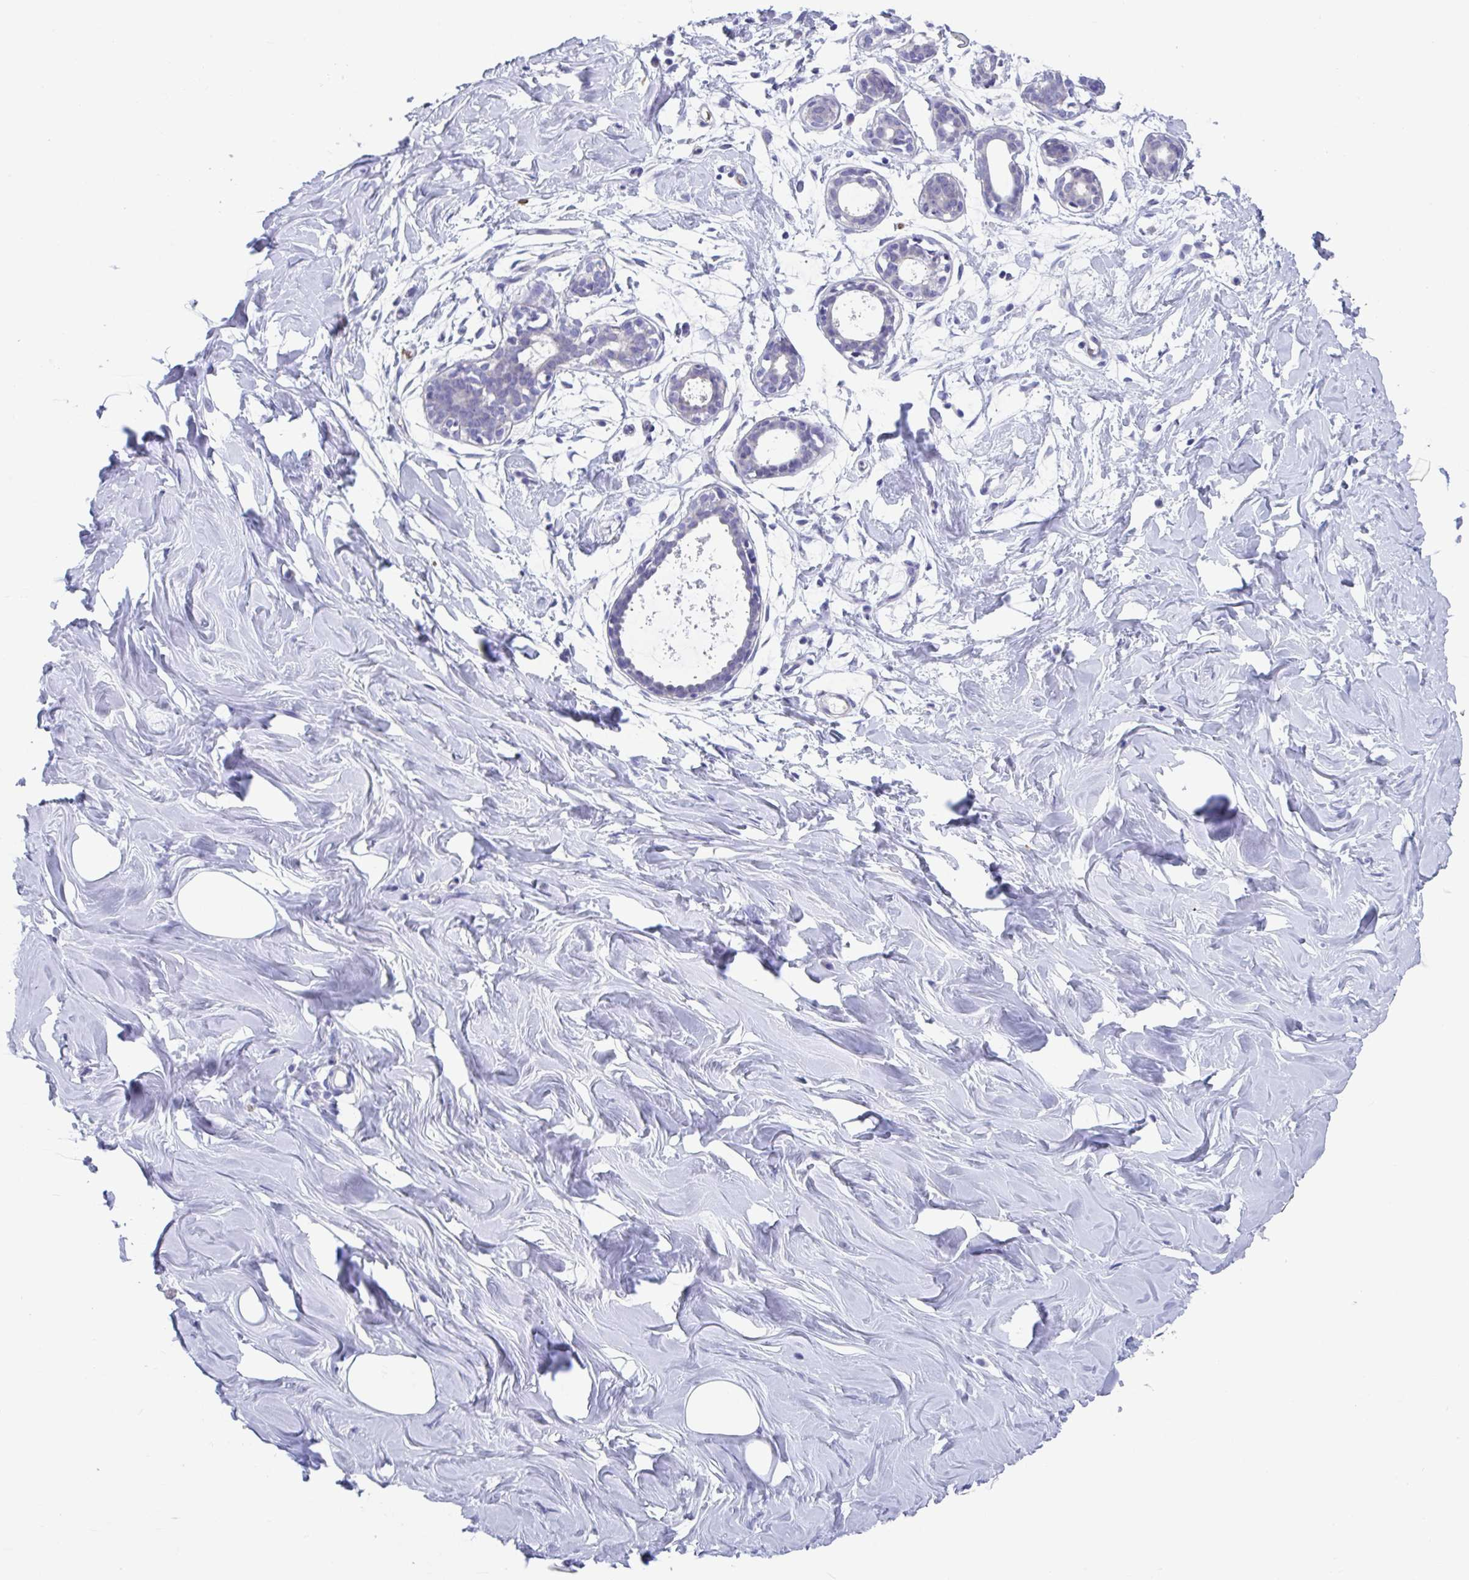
{"staining": {"intensity": "negative", "quantity": "none", "location": "none"}, "tissue": "breast", "cell_type": "Adipocytes", "image_type": "normal", "snomed": [{"axis": "morphology", "description": "Normal tissue, NOS"}, {"axis": "topography", "description": "Breast"}], "caption": "IHC image of unremarkable breast stained for a protein (brown), which exhibits no expression in adipocytes. (IHC, brightfield microscopy, high magnification).", "gene": "TTC30A", "patient": {"sex": "female", "age": 27}}